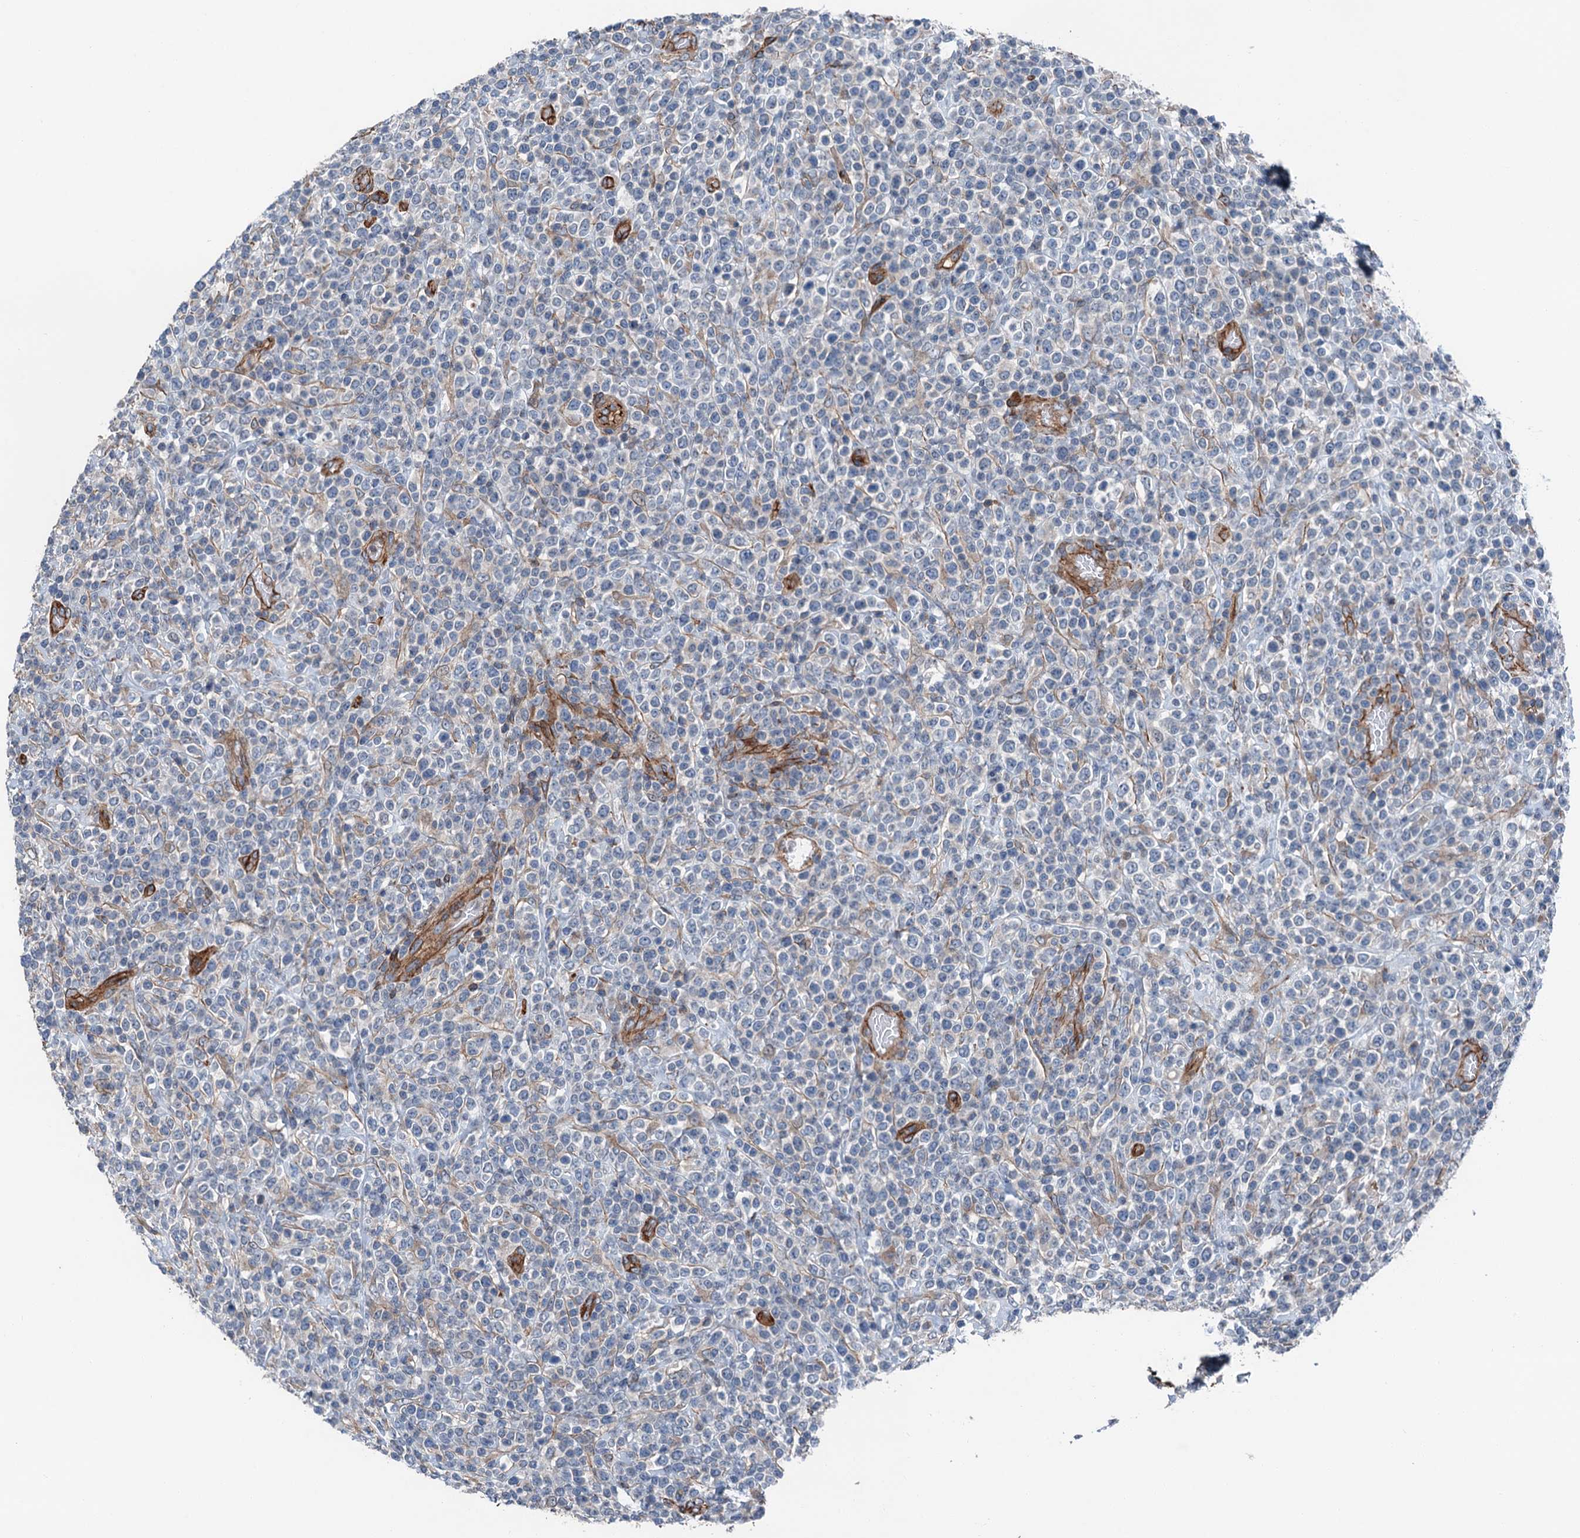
{"staining": {"intensity": "negative", "quantity": "none", "location": "none"}, "tissue": "lymphoma", "cell_type": "Tumor cells", "image_type": "cancer", "snomed": [{"axis": "morphology", "description": "Malignant lymphoma, non-Hodgkin's type, High grade"}, {"axis": "topography", "description": "Colon"}], "caption": "Malignant lymphoma, non-Hodgkin's type (high-grade) was stained to show a protein in brown. There is no significant staining in tumor cells.", "gene": "NMRAL1", "patient": {"sex": "female", "age": 53}}